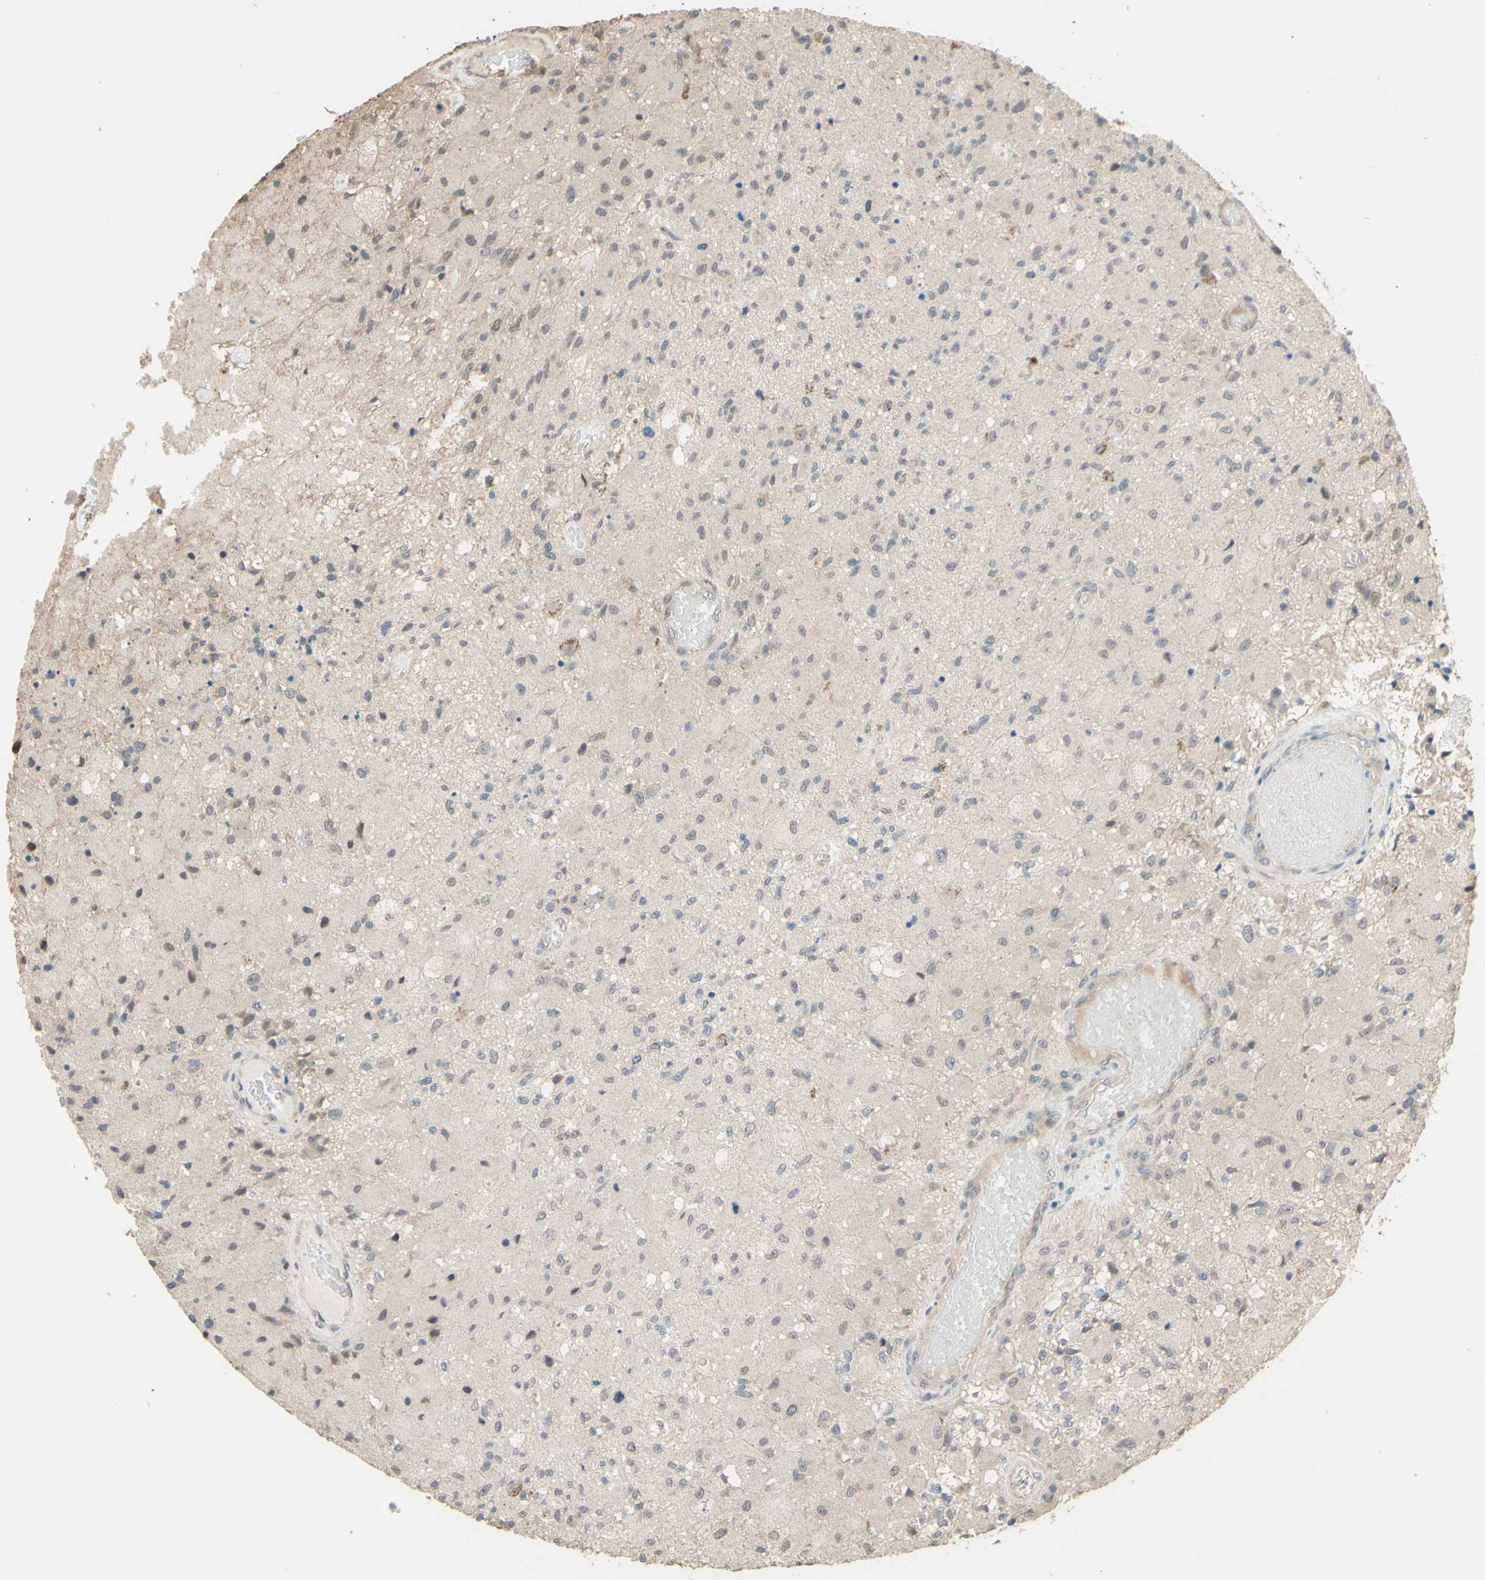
{"staining": {"intensity": "negative", "quantity": "none", "location": "none"}, "tissue": "glioma", "cell_type": "Tumor cells", "image_type": "cancer", "snomed": [{"axis": "morphology", "description": "Normal tissue, NOS"}, {"axis": "morphology", "description": "Glioma, malignant, High grade"}, {"axis": "topography", "description": "Cerebral cortex"}], "caption": "This is an immunohistochemistry micrograph of malignant glioma (high-grade). There is no expression in tumor cells.", "gene": "SMIM19", "patient": {"sex": "male", "age": 77}}